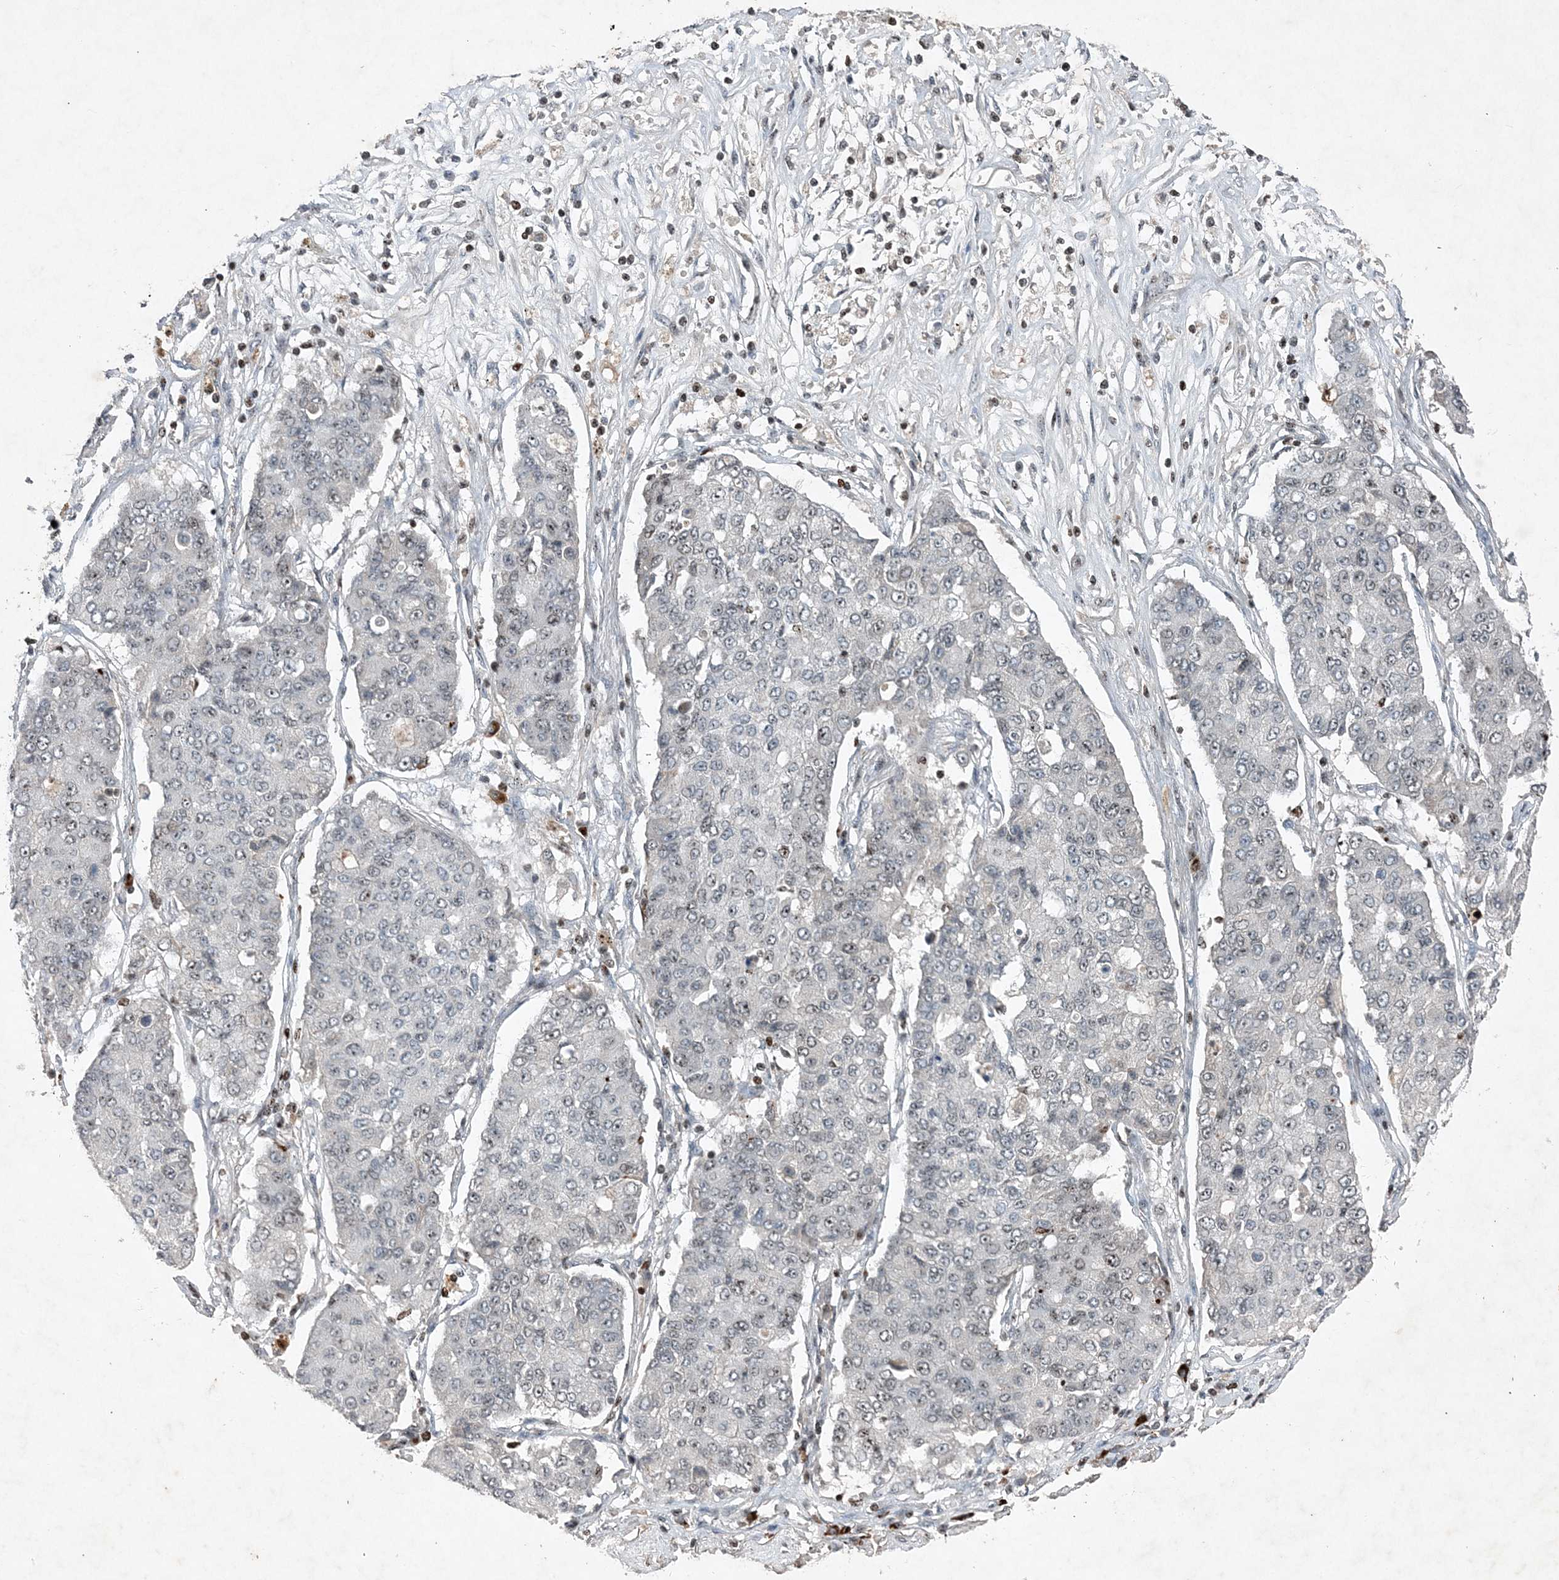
{"staining": {"intensity": "negative", "quantity": "none", "location": "none"}, "tissue": "lung cancer", "cell_type": "Tumor cells", "image_type": "cancer", "snomed": [{"axis": "morphology", "description": "Squamous cell carcinoma, NOS"}, {"axis": "topography", "description": "Lung"}], "caption": "A high-resolution photomicrograph shows IHC staining of lung cancer, which exhibits no significant positivity in tumor cells.", "gene": "QTRT2", "patient": {"sex": "male", "age": 74}}